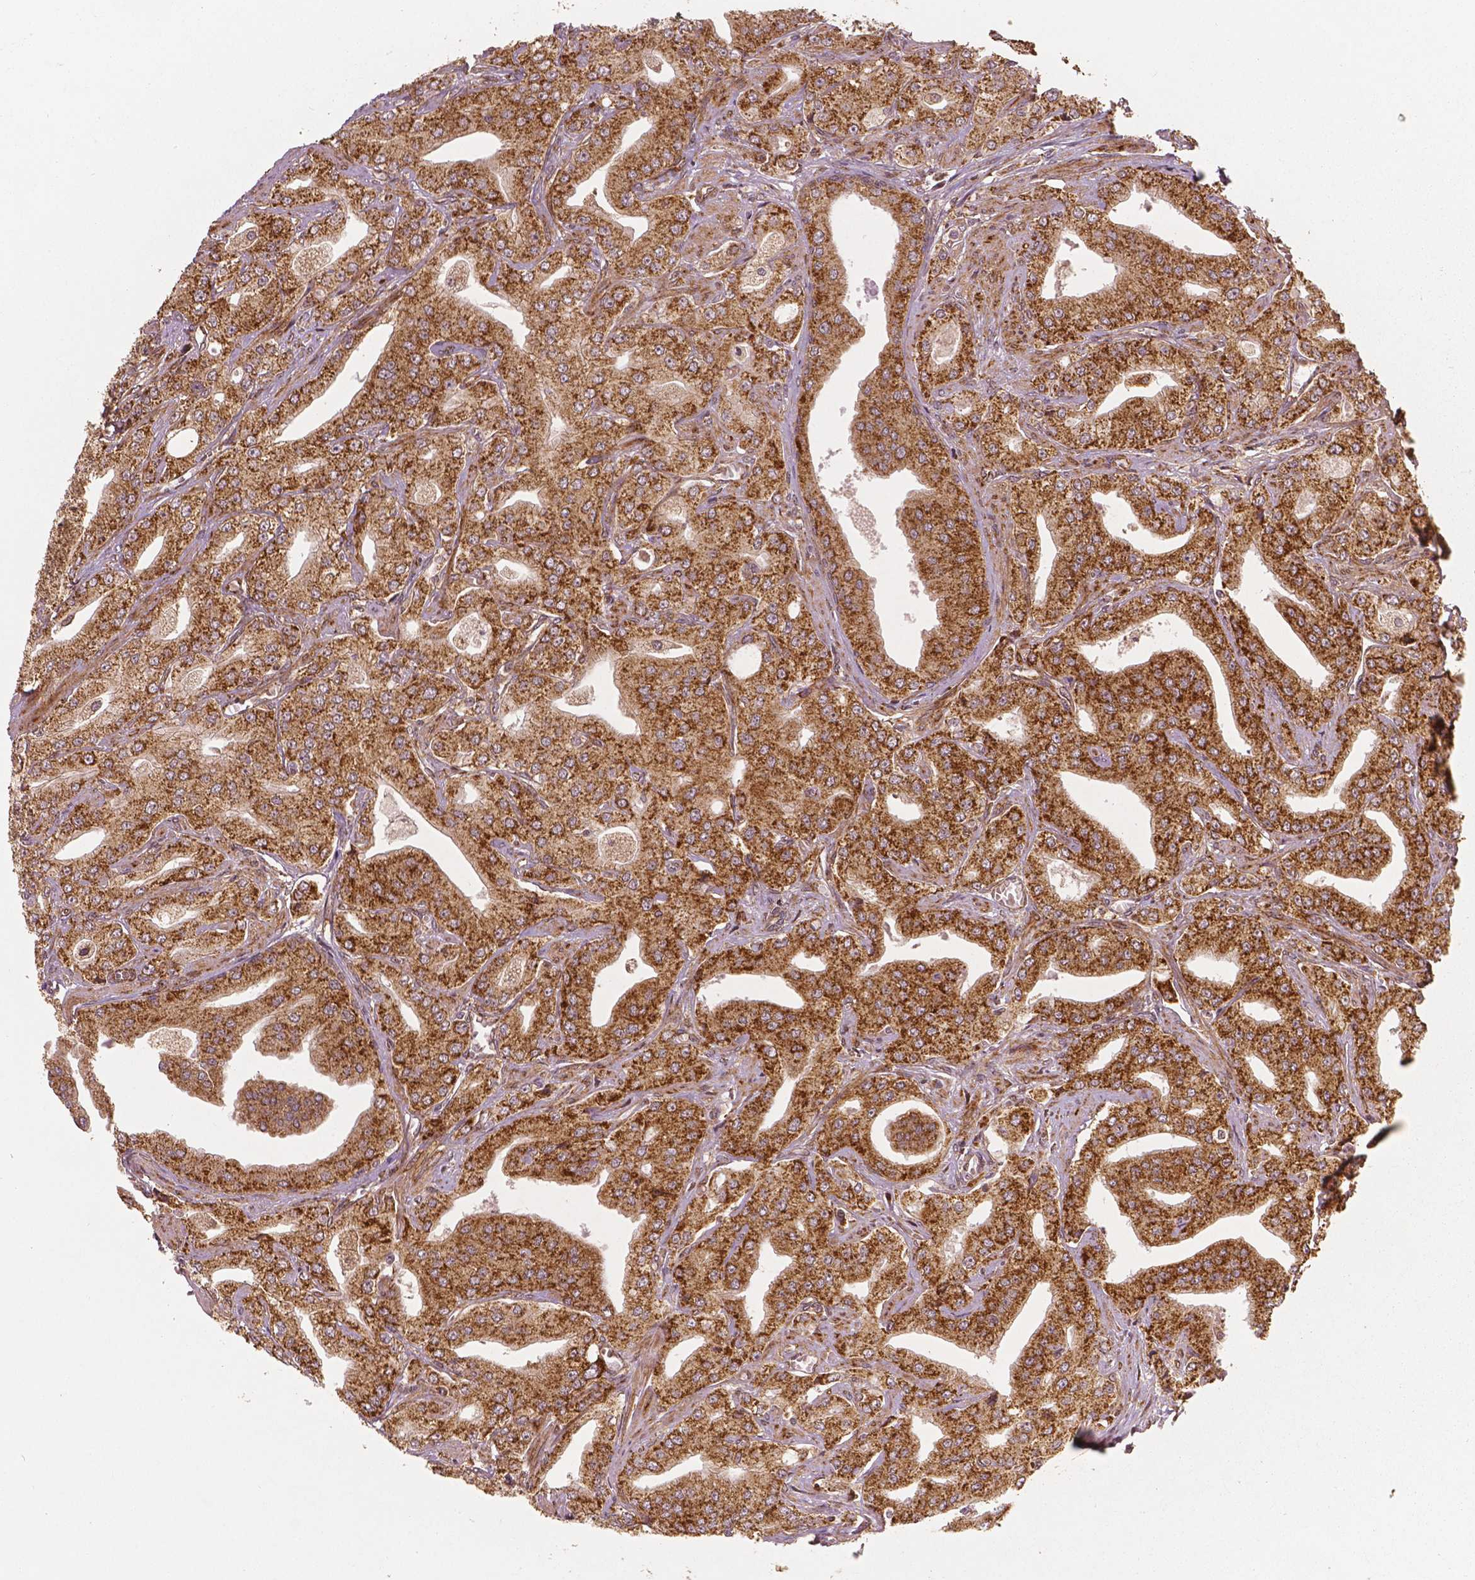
{"staining": {"intensity": "strong", "quantity": ">75%", "location": "cytoplasmic/membranous"}, "tissue": "prostate cancer", "cell_type": "Tumor cells", "image_type": "cancer", "snomed": [{"axis": "morphology", "description": "Adenocarcinoma, Low grade"}, {"axis": "topography", "description": "Prostate"}], "caption": "IHC of prostate cancer reveals high levels of strong cytoplasmic/membranous expression in about >75% of tumor cells.", "gene": "PGAM5", "patient": {"sex": "male", "age": 60}}